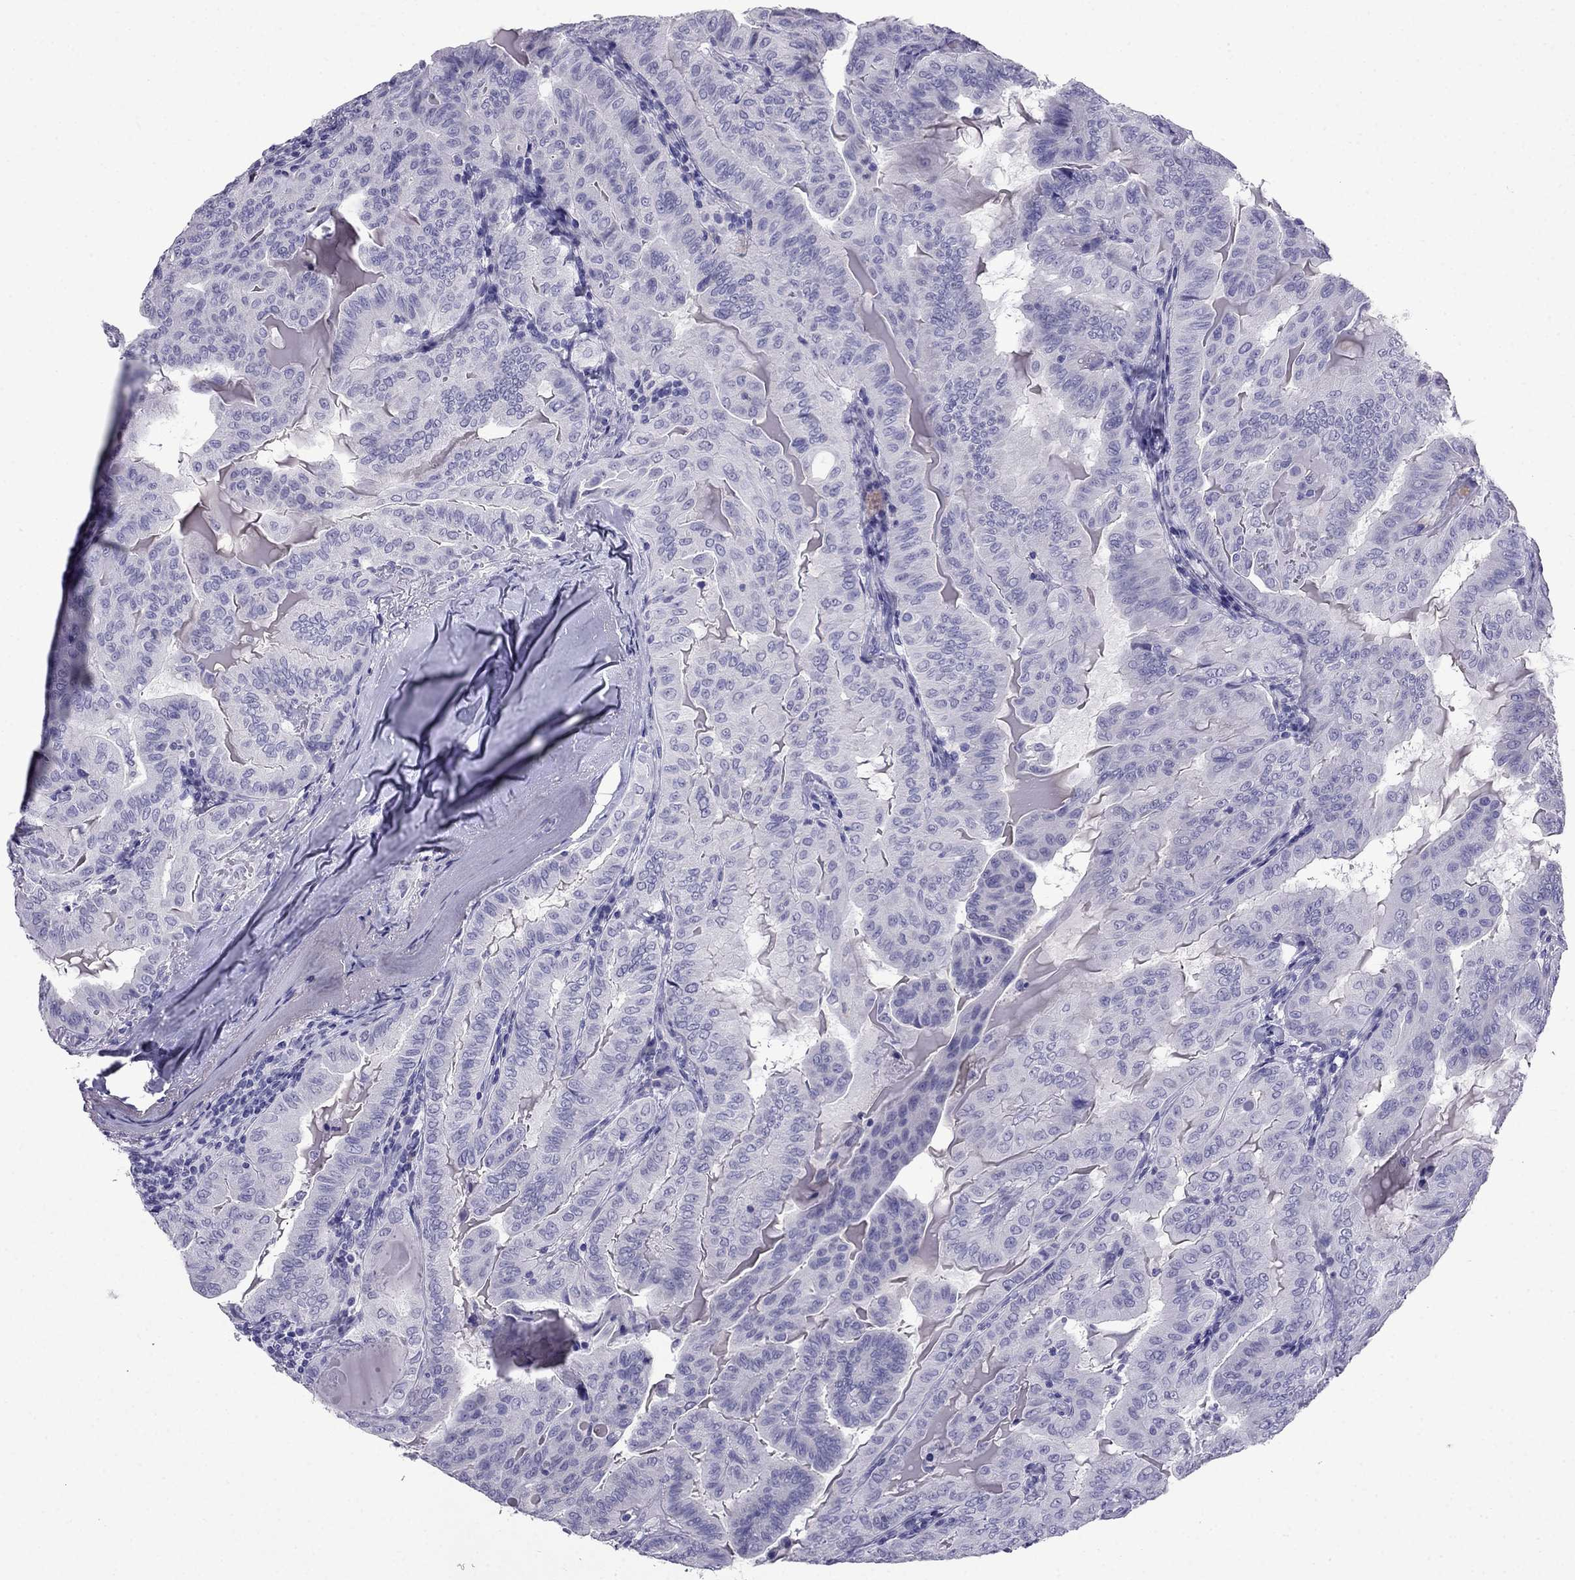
{"staining": {"intensity": "negative", "quantity": "none", "location": "none"}, "tissue": "thyroid cancer", "cell_type": "Tumor cells", "image_type": "cancer", "snomed": [{"axis": "morphology", "description": "Papillary adenocarcinoma, NOS"}, {"axis": "topography", "description": "Thyroid gland"}], "caption": "Thyroid cancer was stained to show a protein in brown. There is no significant staining in tumor cells.", "gene": "CDHR4", "patient": {"sex": "female", "age": 68}}